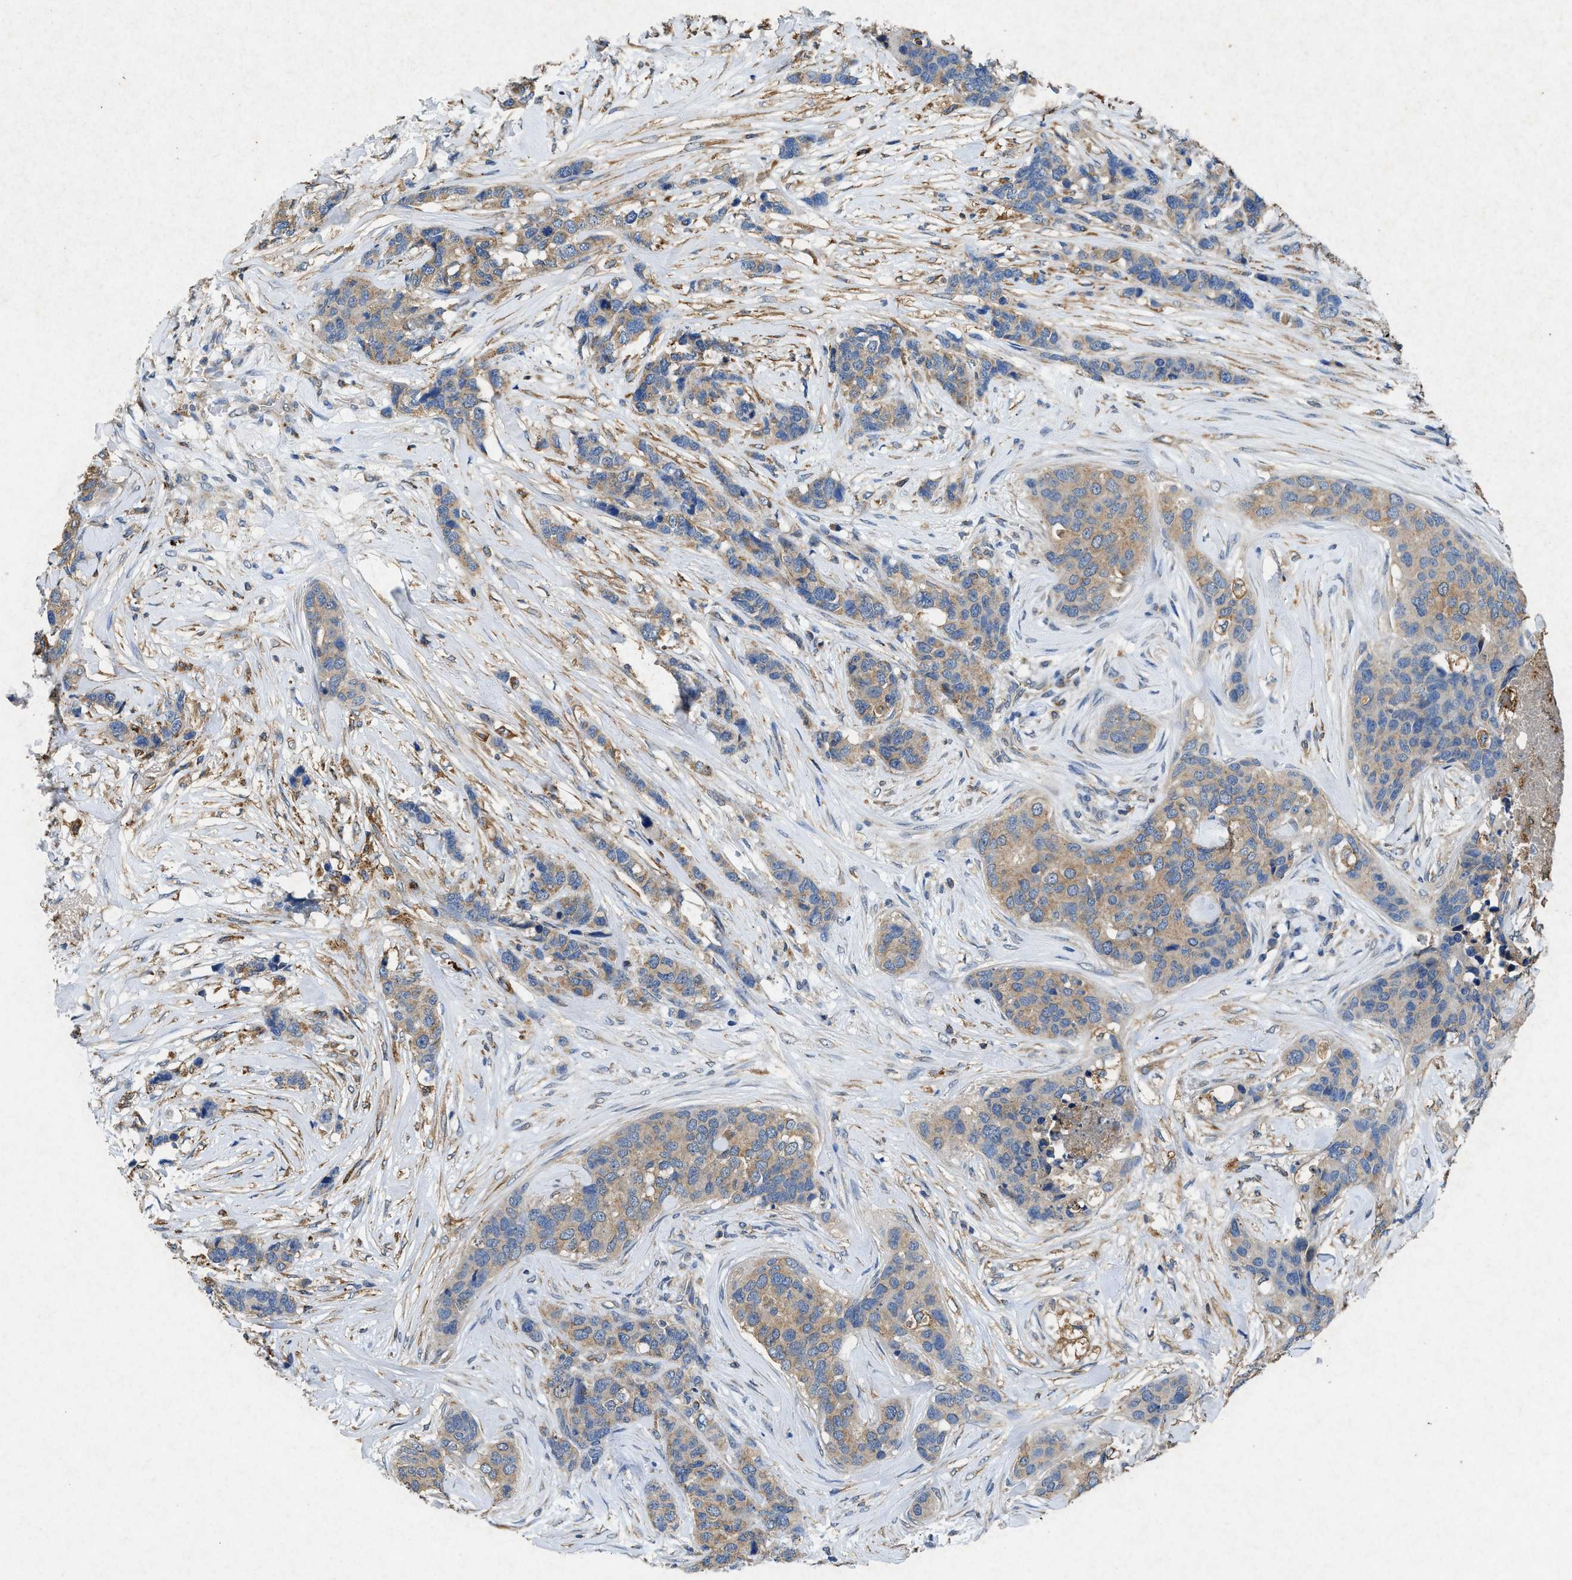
{"staining": {"intensity": "moderate", "quantity": ">75%", "location": "cytoplasmic/membranous"}, "tissue": "breast cancer", "cell_type": "Tumor cells", "image_type": "cancer", "snomed": [{"axis": "morphology", "description": "Lobular carcinoma"}, {"axis": "topography", "description": "Breast"}], "caption": "Immunohistochemical staining of human breast lobular carcinoma demonstrates moderate cytoplasmic/membranous protein expression in about >75% of tumor cells.", "gene": "CDK15", "patient": {"sex": "female", "age": 59}}